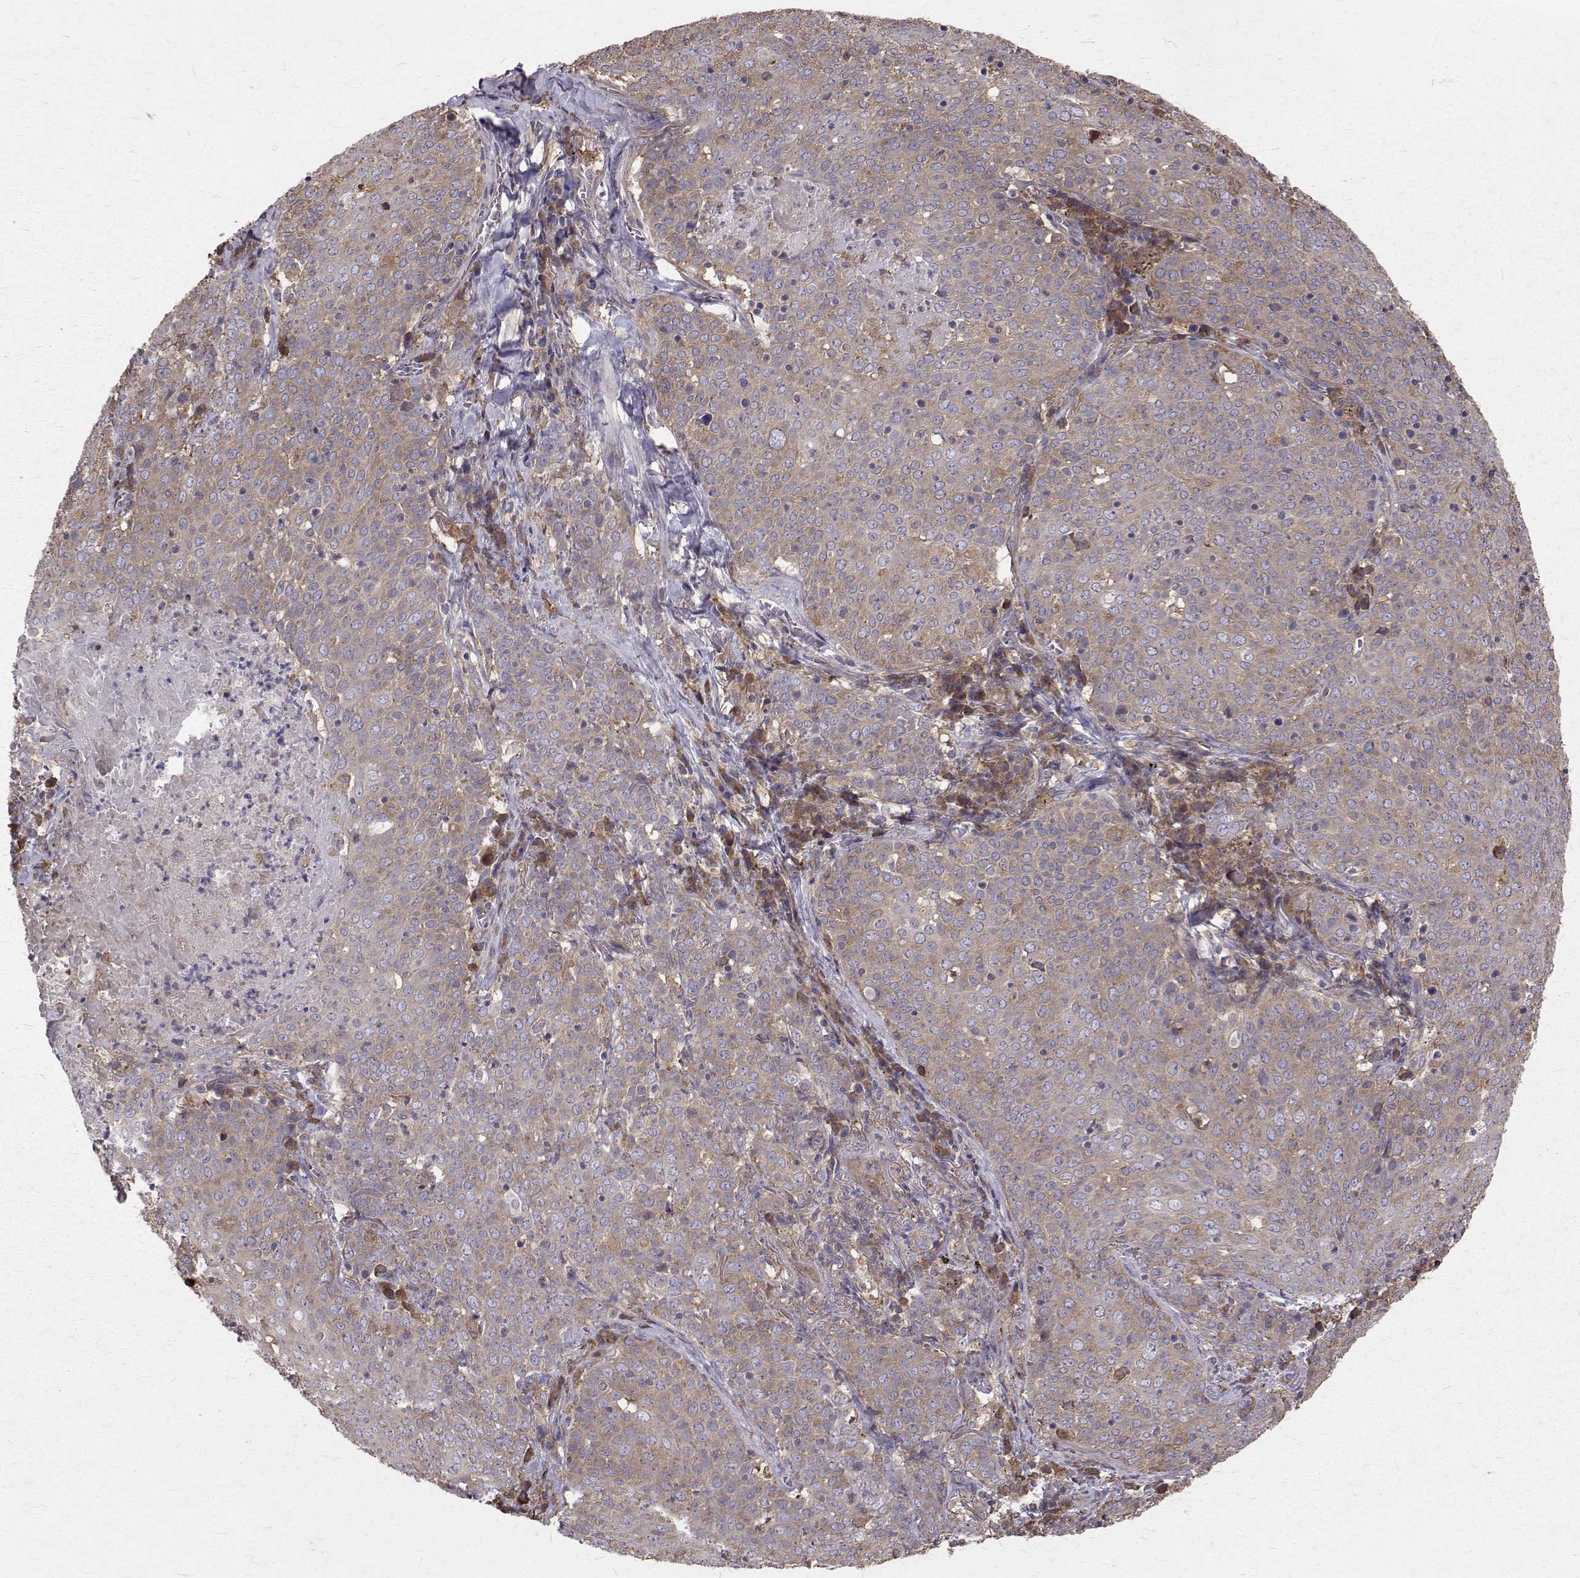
{"staining": {"intensity": "weak", "quantity": "25%-75%", "location": "cytoplasmic/membranous"}, "tissue": "lung cancer", "cell_type": "Tumor cells", "image_type": "cancer", "snomed": [{"axis": "morphology", "description": "Squamous cell carcinoma, NOS"}, {"axis": "topography", "description": "Lung"}], "caption": "IHC image of neoplastic tissue: human squamous cell carcinoma (lung) stained using immunohistochemistry (IHC) demonstrates low levels of weak protein expression localized specifically in the cytoplasmic/membranous of tumor cells, appearing as a cytoplasmic/membranous brown color.", "gene": "FARSB", "patient": {"sex": "male", "age": 82}}